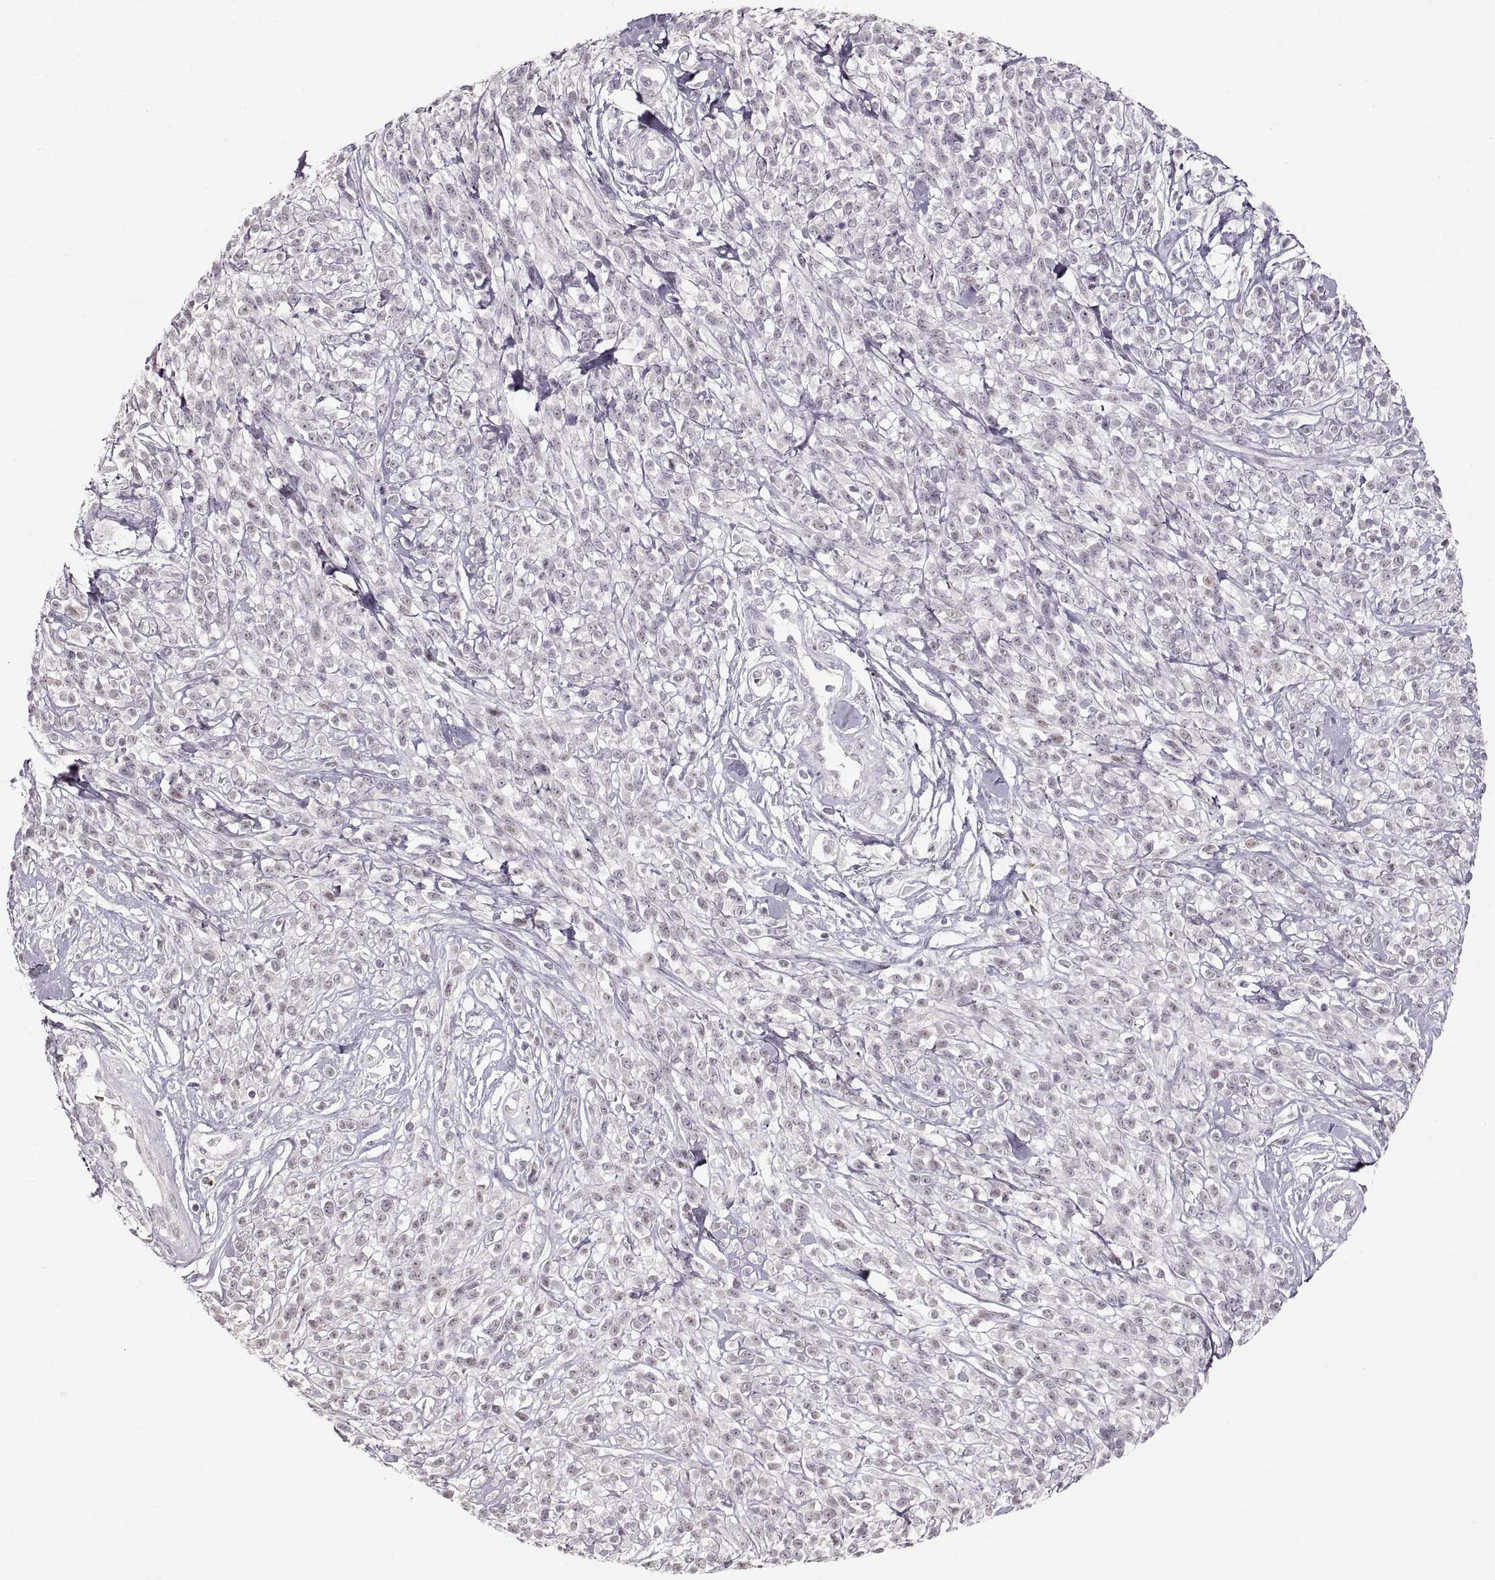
{"staining": {"intensity": "negative", "quantity": "none", "location": "none"}, "tissue": "melanoma", "cell_type": "Tumor cells", "image_type": "cancer", "snomed": [{"axis": "morphology", "description": "Malignant melanoma, NOS"}, {"axis": "topography", "description": "Skin"}, {"axis": "topography", "description": "Skin of trunk"}], "caption": "The IHC image has no significant staining in tumor cells of malignant melanoma tissue.", "gene": "PCSK2", "patient": {"sex": "male", "age": 74}}